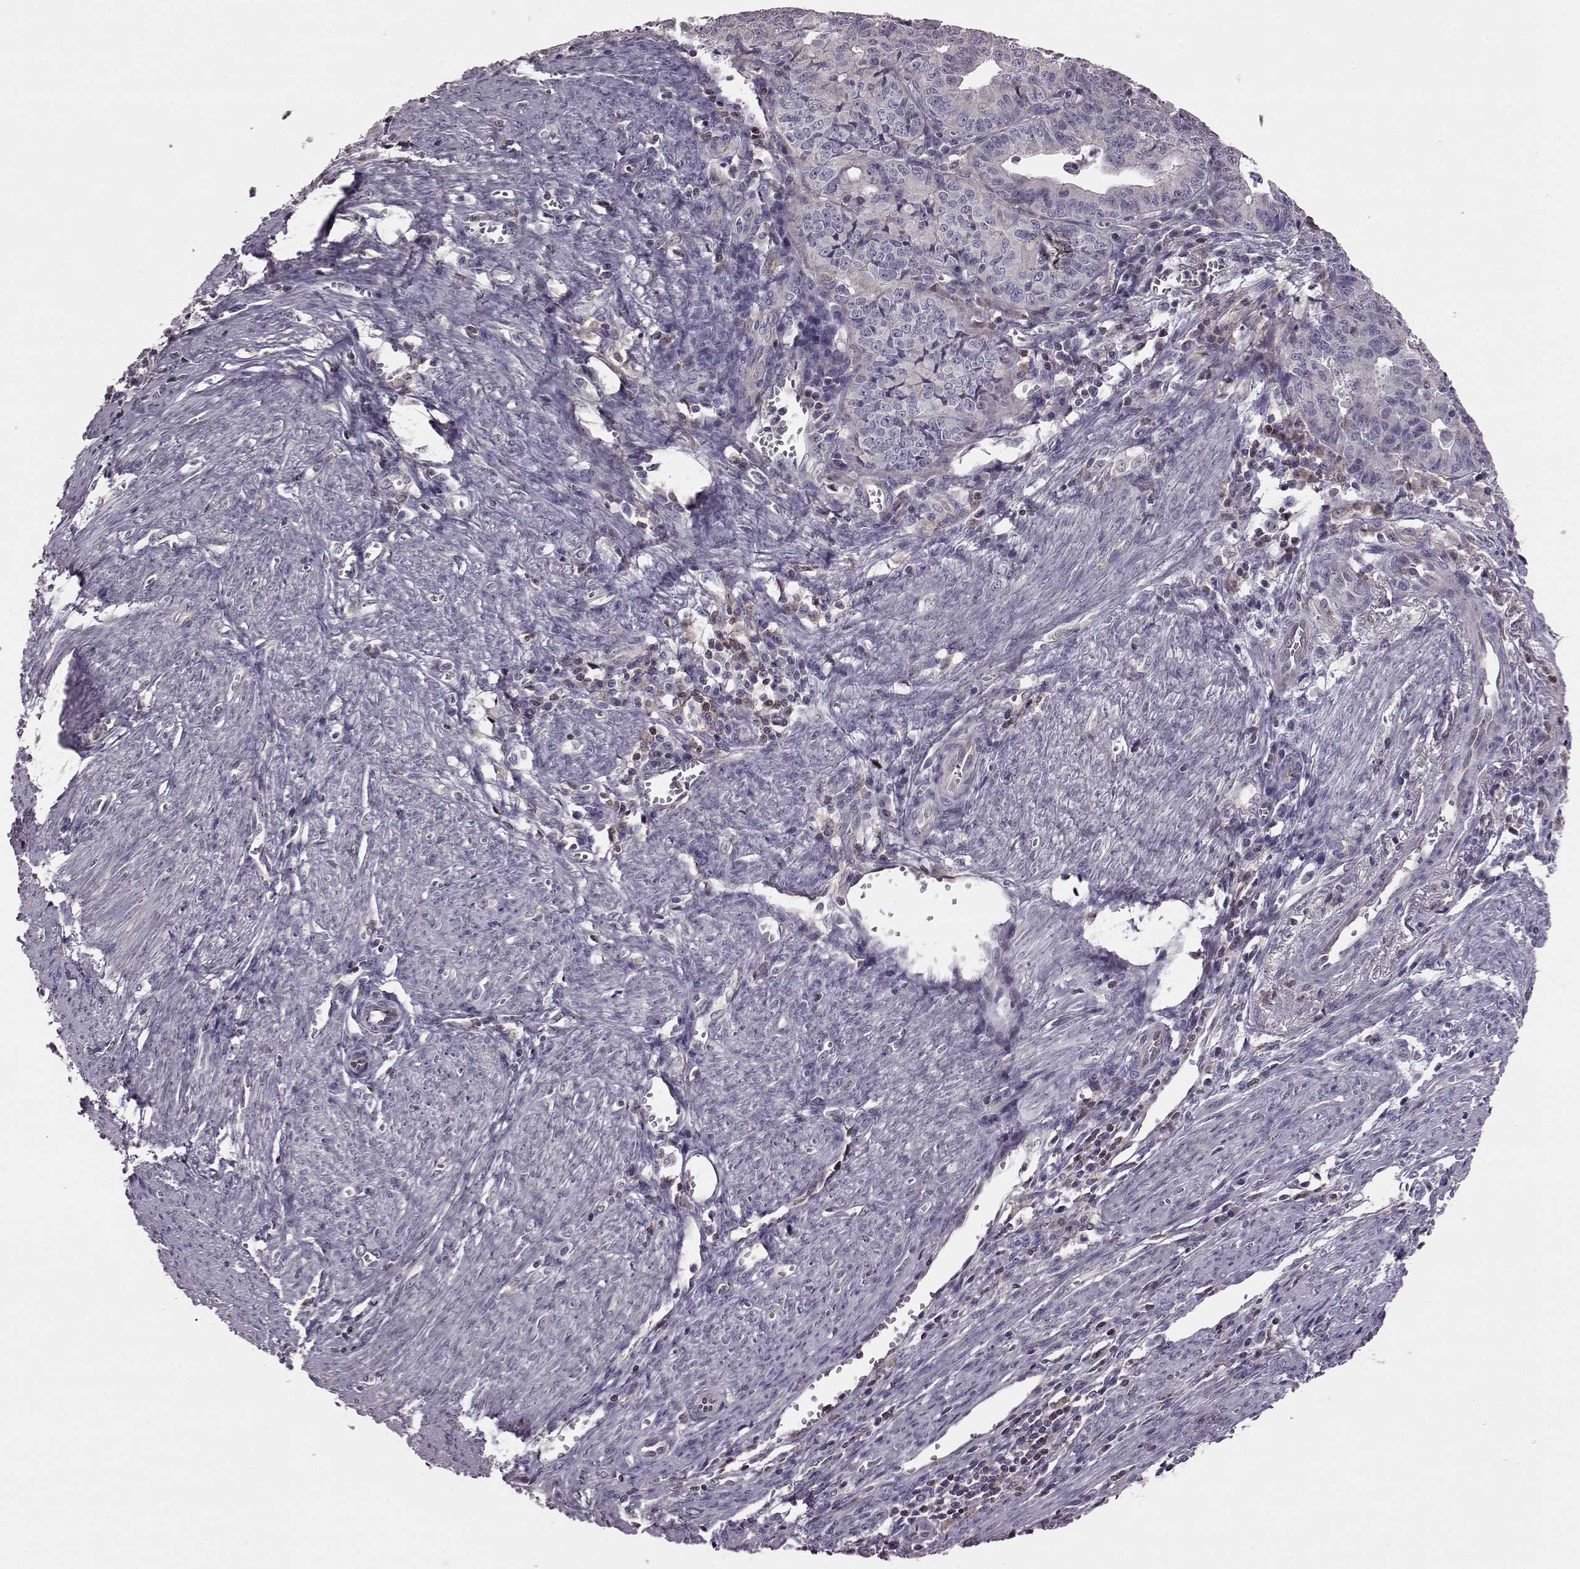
{"staining": {"intensity": "negative", "quantity": "none", "location": "none"}, "tissue": "endometrial cancer", "cell_type": "Tumor cells", "image_type": "cancer", "snomed": [{"axis": "morphology", "description": "Adenocarcinoma, NOS"}, {"axis": "topography", "description": "Endometrium"}], "caption": "Adenocarcinoma (endometrial) was stained to show a protein in brown. There is no significant positivity in tumor cells.", "gene": "CDC42SE1", "patient": {"sex": "female", "age": 65}}